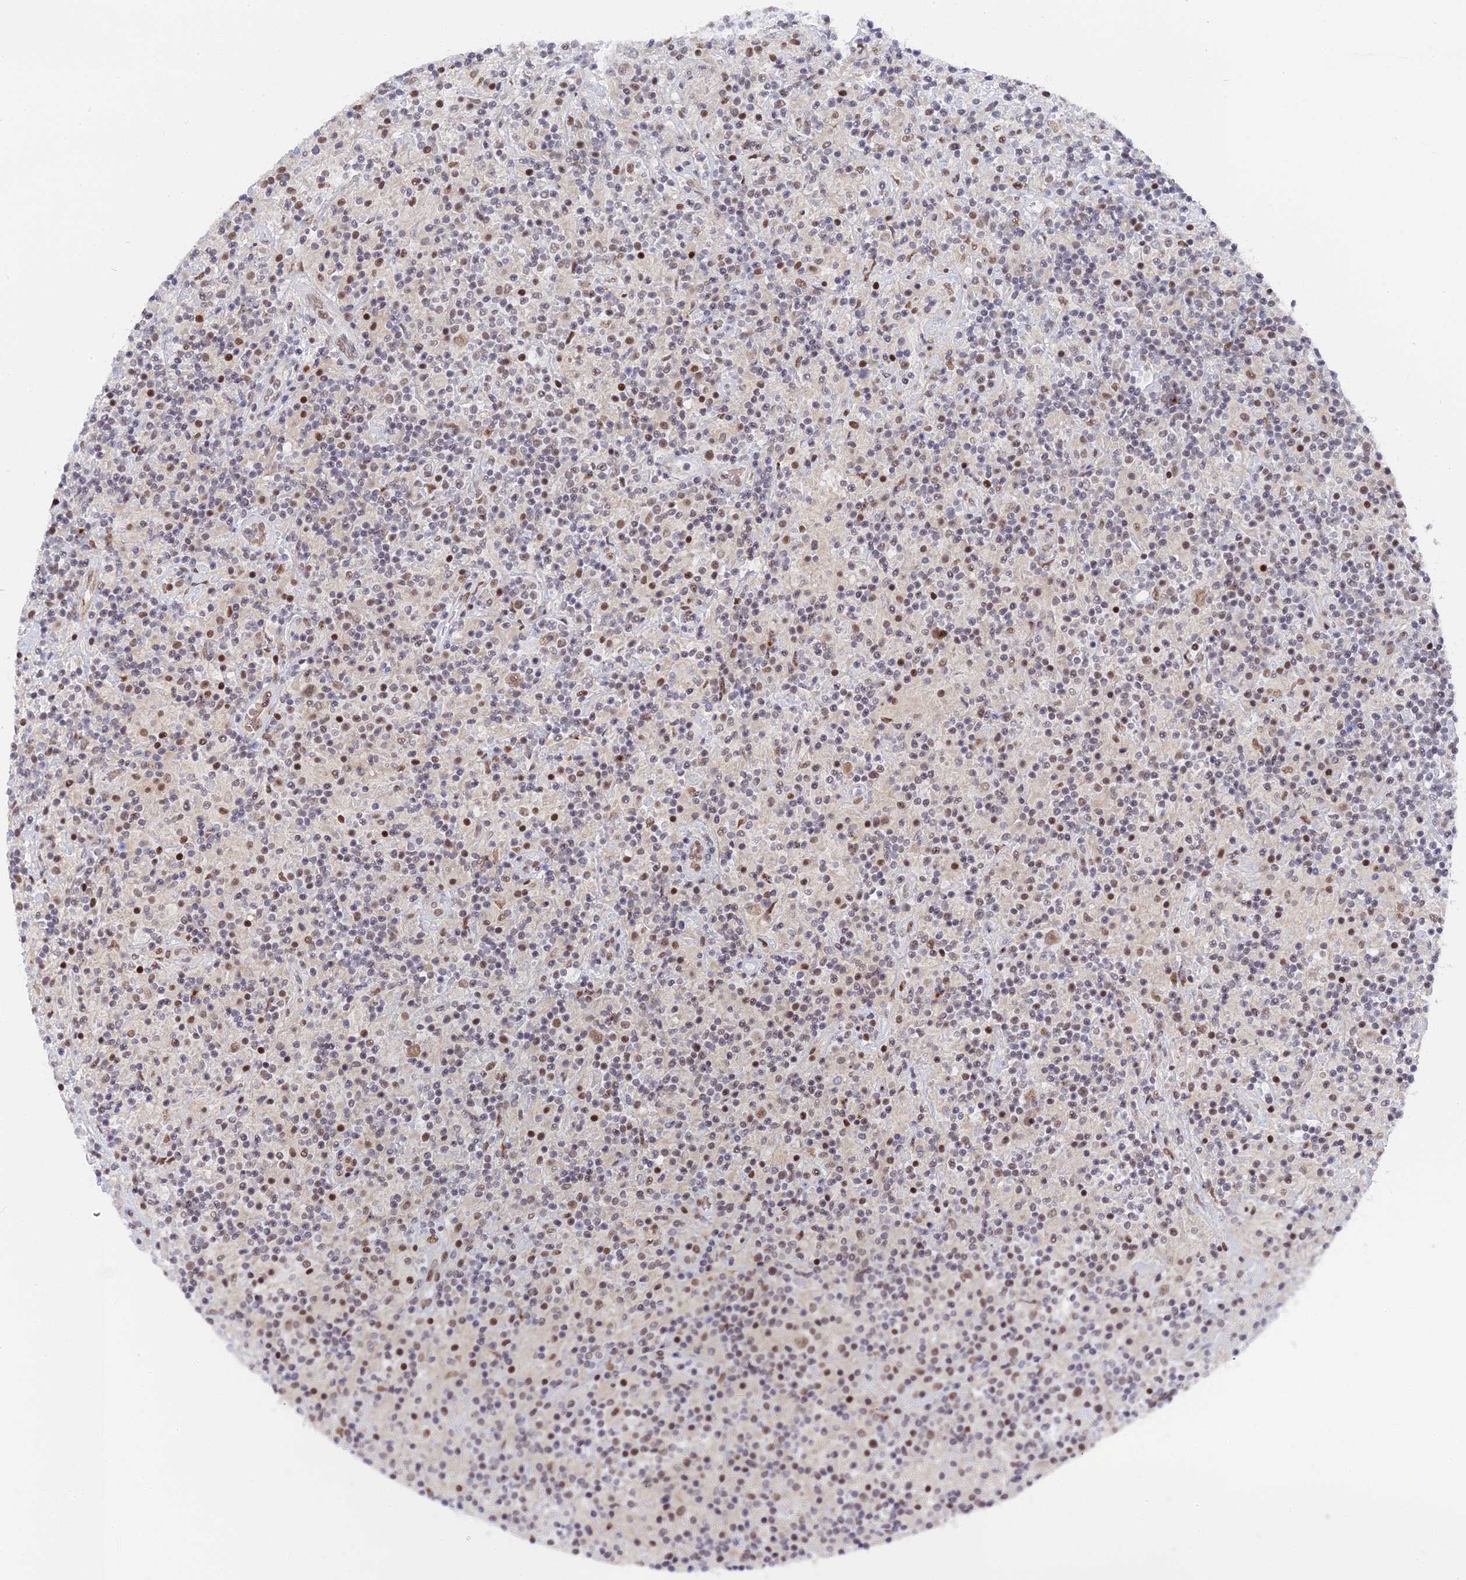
{"staining": {"intensity": "weak", "quantity": ">75%", "location": "nuclear"}, "tissue": "lymphoma", "cell_type": "Tumor cells", "image_type": "cancer", "snomed": [{"axis": "morphology", "description": "Hodgkin's disease, NOS"}, {"axis": "topography", "description": "Lymph node"}], "caption": "The micrograph demonstrates immunohistochemical staining of Hodgkin's disease. There is weak nuclear staining is seen in approximately >75% of tumor cells. (DAB = brown stain, brightfield microscopy at high magnification).", "gene": "CCDC85A", "patient": {"sex": "male", "age": 70}}